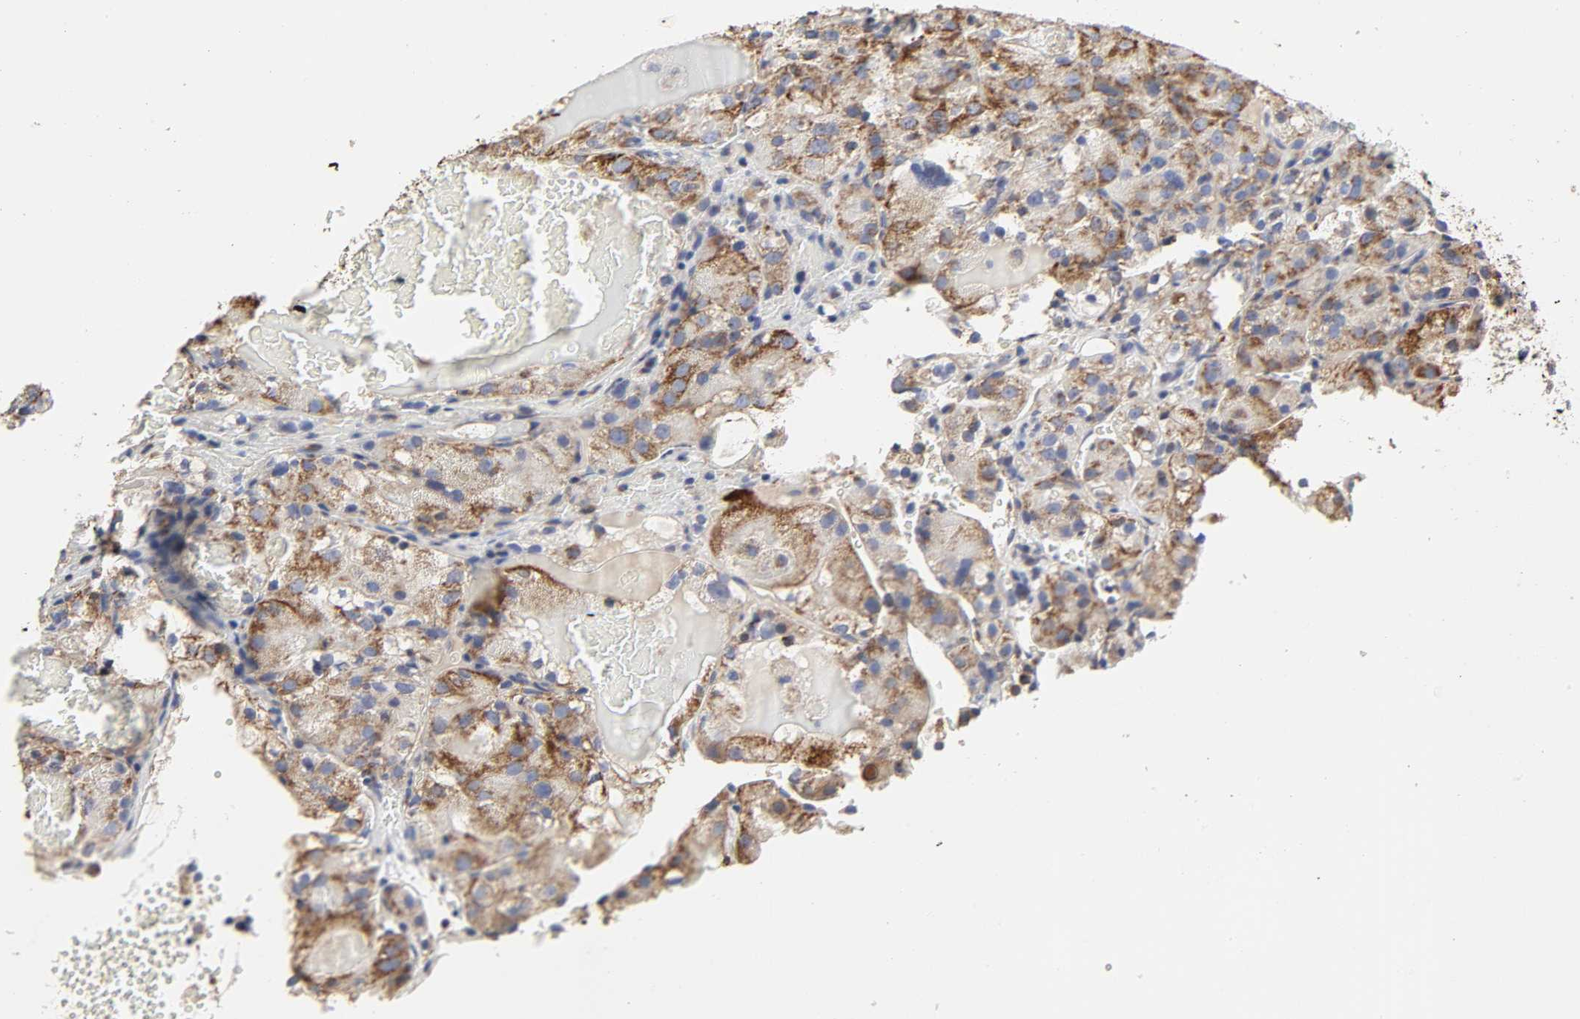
{"staining": {"intensity": "moderate", "quantity": ">75%", "location": "cytoplasmic/membranous"}, "tissue": "renal cancer", "cell_type": "Tumor cells", "image_type": "cancer", "snomed": [{"axis": "morphology", "description": "Normal tissue, NOS"}, {"axis": "morphology", "description": "Adenocarcinoma, NOS"}, {"axis": "topography", "description": "Kidney"}], "caption": "Adenocarcinoma (renal) stained for a protein (brown) reveals moderate cytoplasmic/membranous positive expression in approximately >75% of tumor cells.", "gene": "COX6B1", "patient": {"sex": "male", "age": 61}}